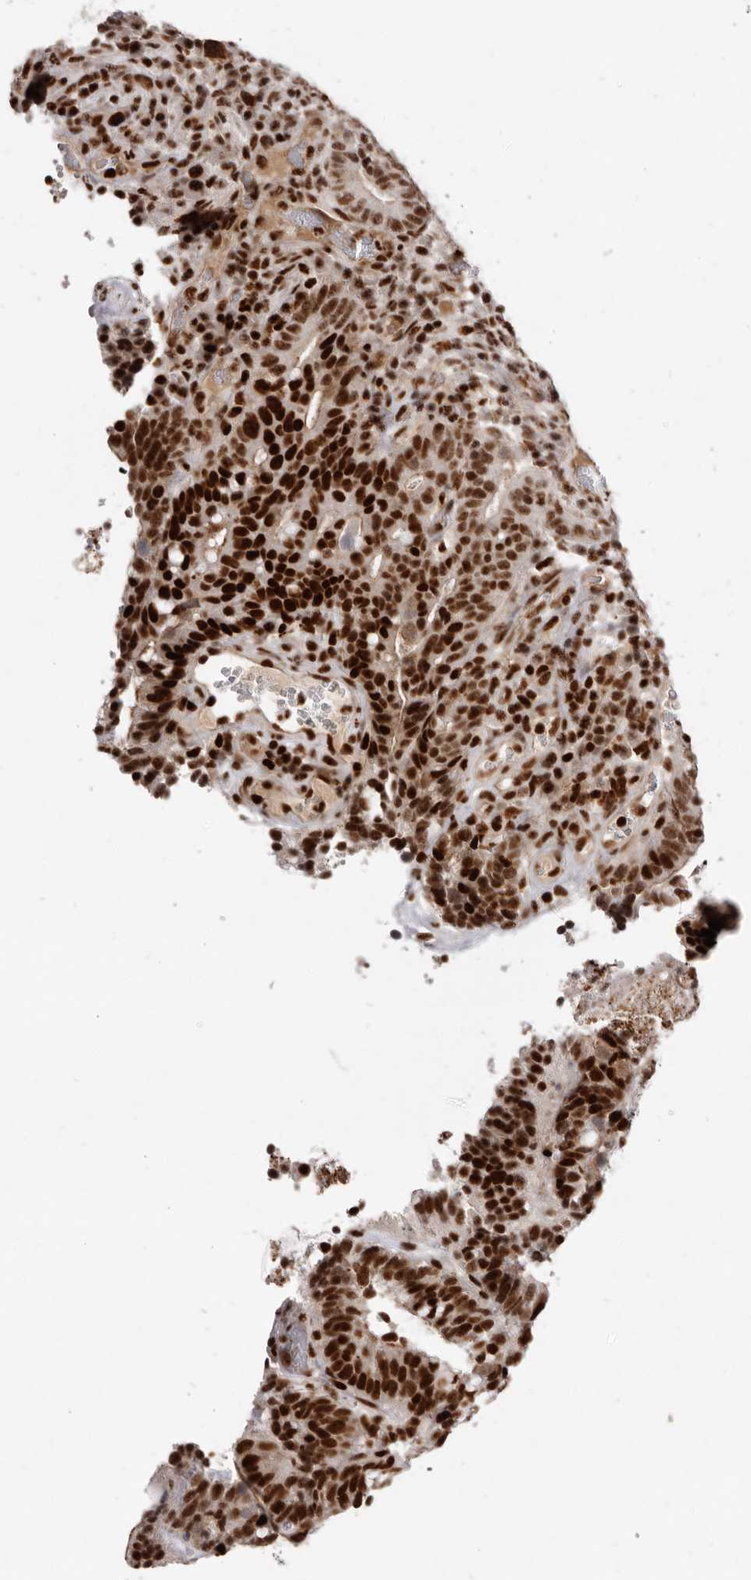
{"staining": {"intensity": "strong", "quantity": ">75%", "location": "nuclear"}, "tissue": "colorectal cancer", "cell_type": "Tumor cells", "image_type": "cancer", "snomed": [{"axis": "morphology", "description": "Adenocarcinoma, NOS"}, {"axis": "topography", "description": "Colon"}], "caption": "Immunohistochemistry (IHC) (DAB) staining of colorectal cancer shows strong nuclear protein expression in about >75% of tumor cells.", "gene": "CHTOP", "patient": {"sex": "female", "age": 66}}